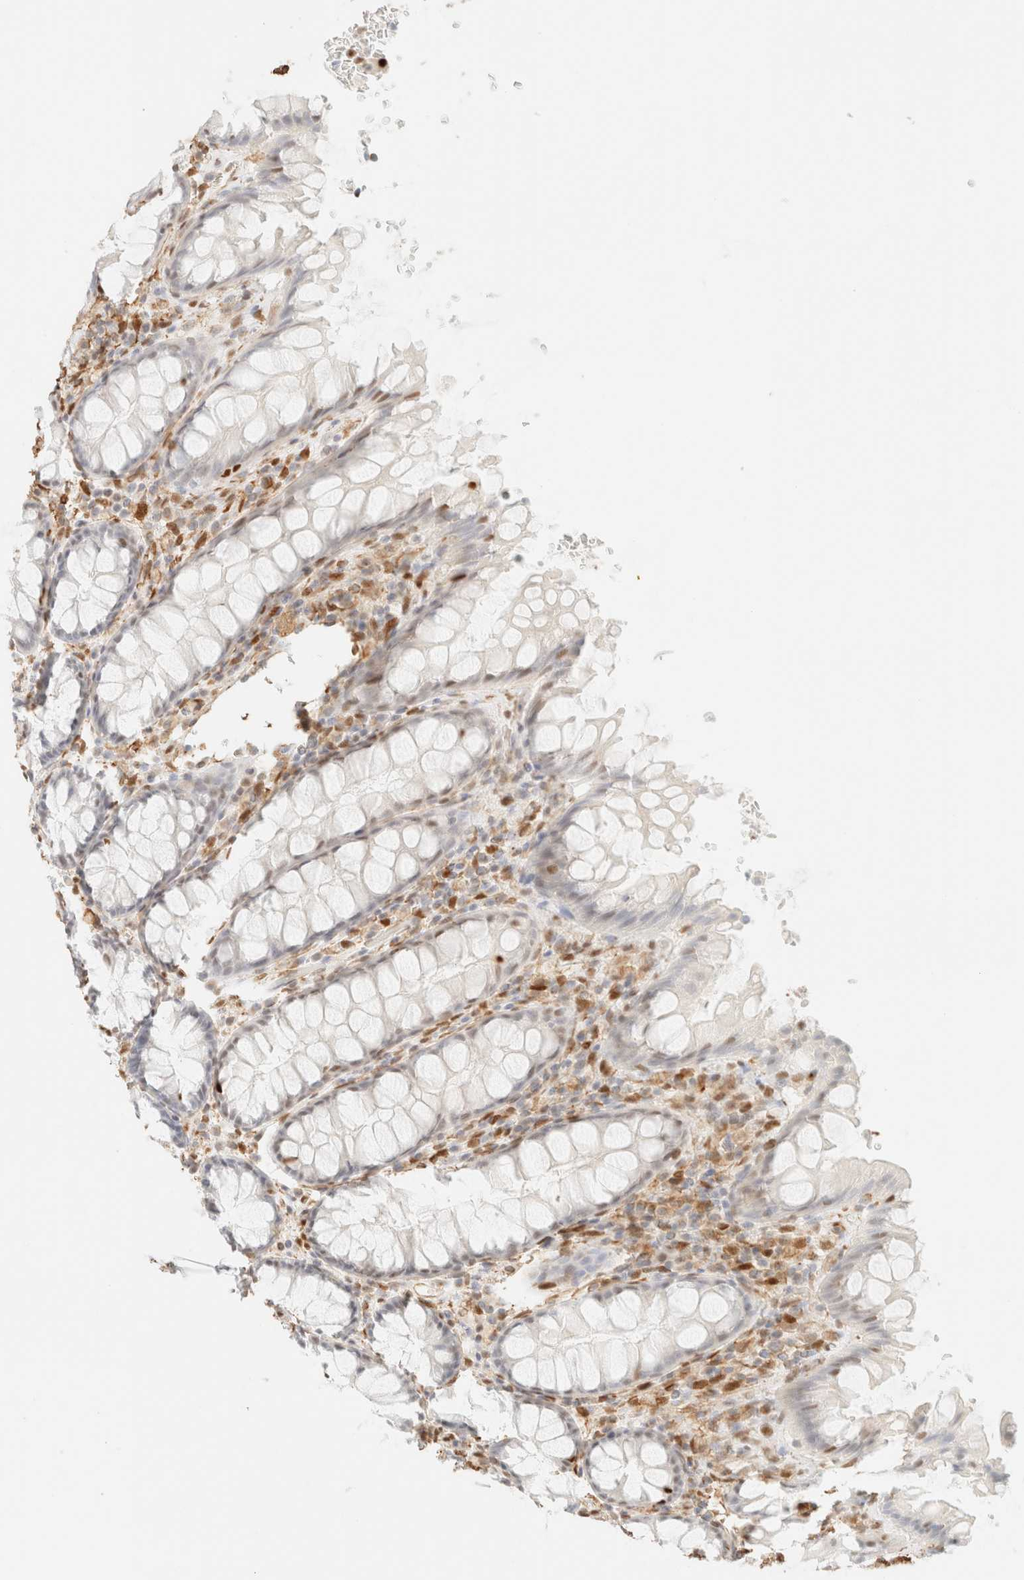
{"staining": {"intensity": "weak", "quantity": "<25%", "location": "nuclear"}, "tissue": "rectum", "cell_type": "Glandular cells", "image_type": "normal", "snomed": [{"axis": "morphology", "description": "Normal tissue, NOS"}, {"axis": "topography", "description": "Rectum"}], "caption": "Immunohistochemistry (IHC) photomicrograph of unremarkable rectum: human rectum stained with DAB (3,3'-diaminobenzidine) reveals no significant protein positivity in glandular cells.", "gene": "ZSCAN18", "patient": {"sex": "male", "age": 64}}